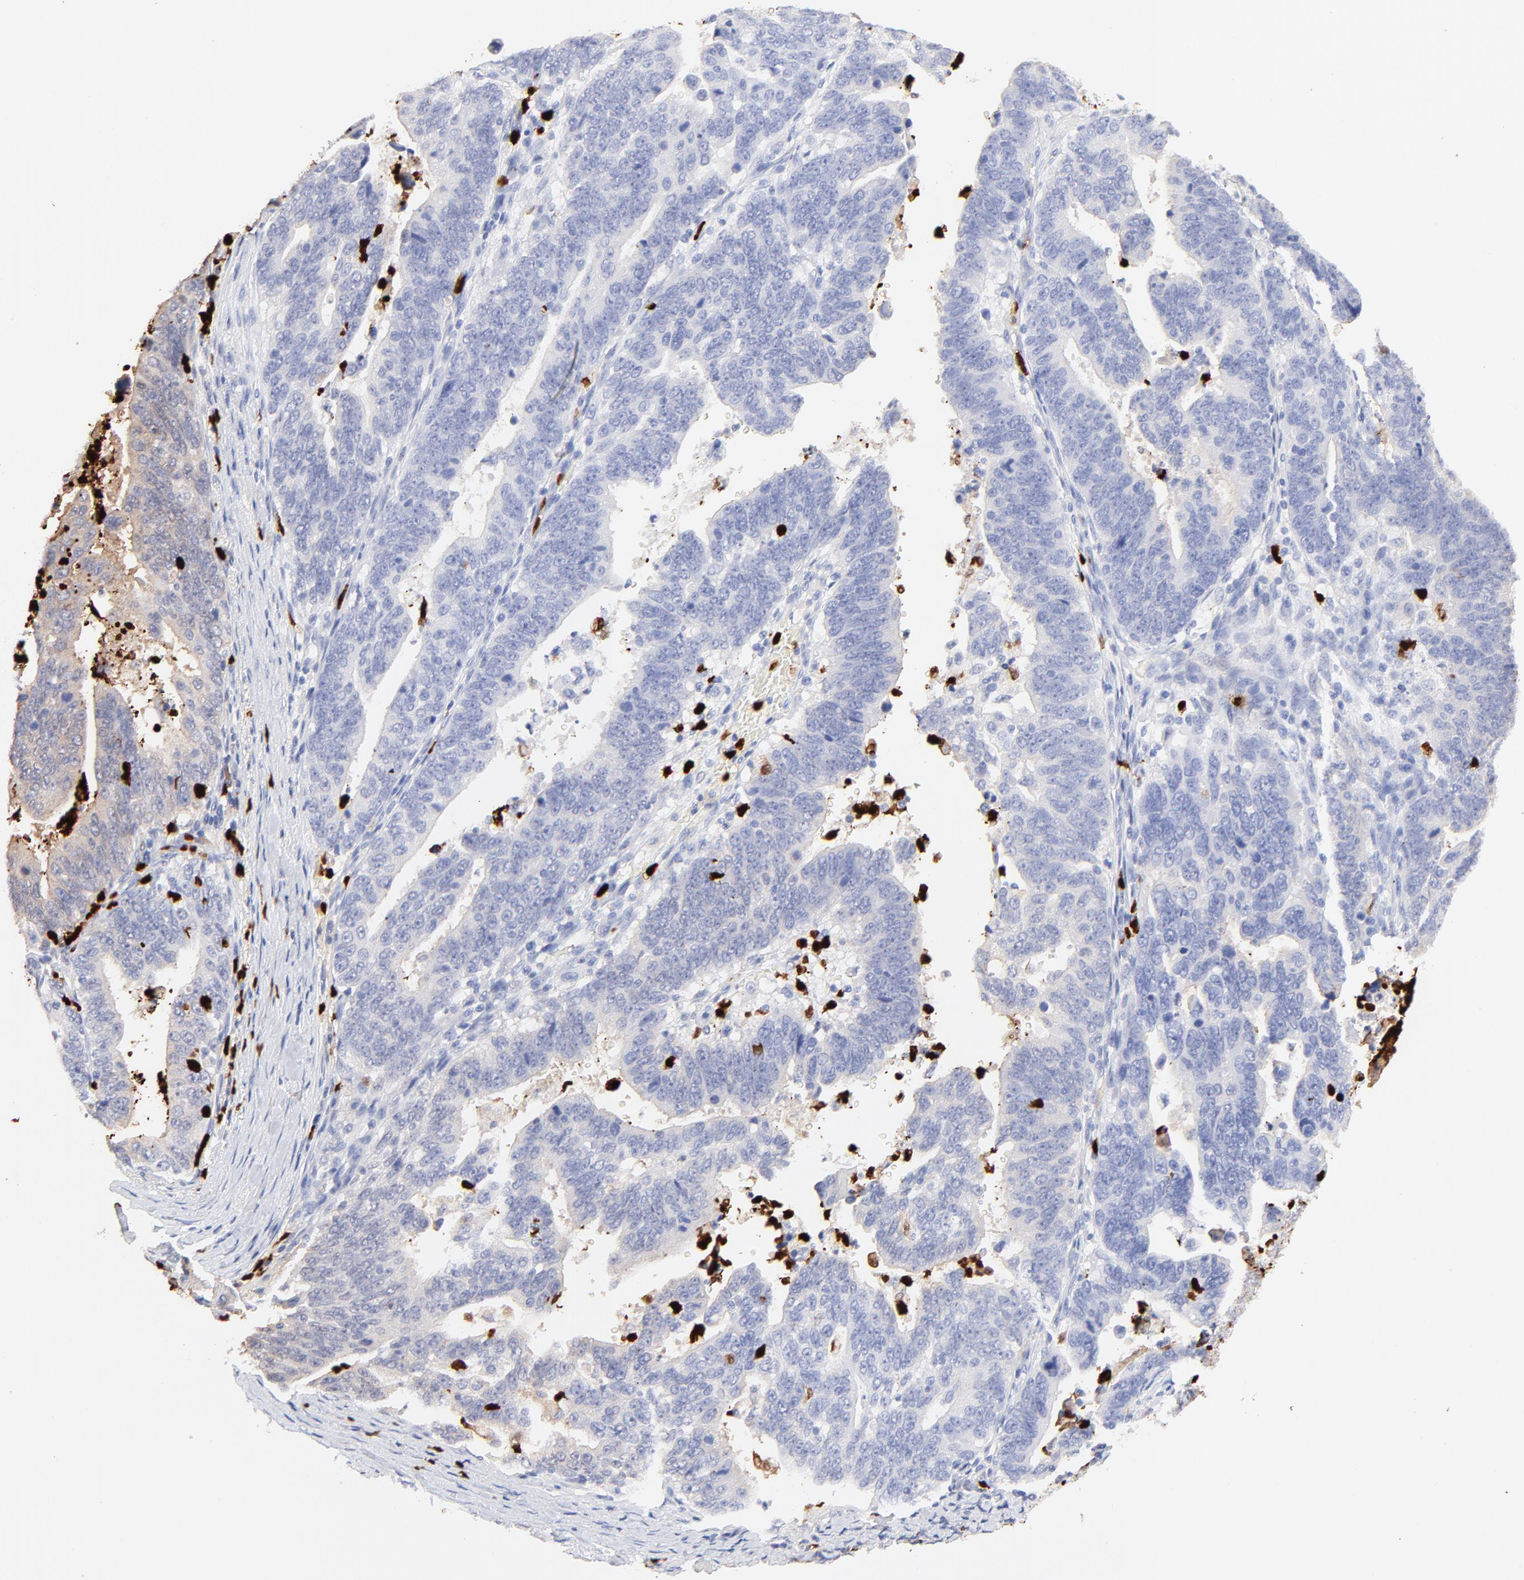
{"staining": {"intensity": "negative", "quantity": "none", "location": "none"}, "tissue": "stomach cancer", "cell_type": "Tumor cells", "image_type": "cancer", "snomed": [{"axis": "morphology", "description": "Adenocarcinoma, NOS"}, {"axis": "topography", "description": "Stomach, upper"}], "caption": "There is no significant expression in tumor cells of stomach cancer (adenocarcinoma).", "gene": "S100A12", "patient": {"sex": "female", "age": 50}}